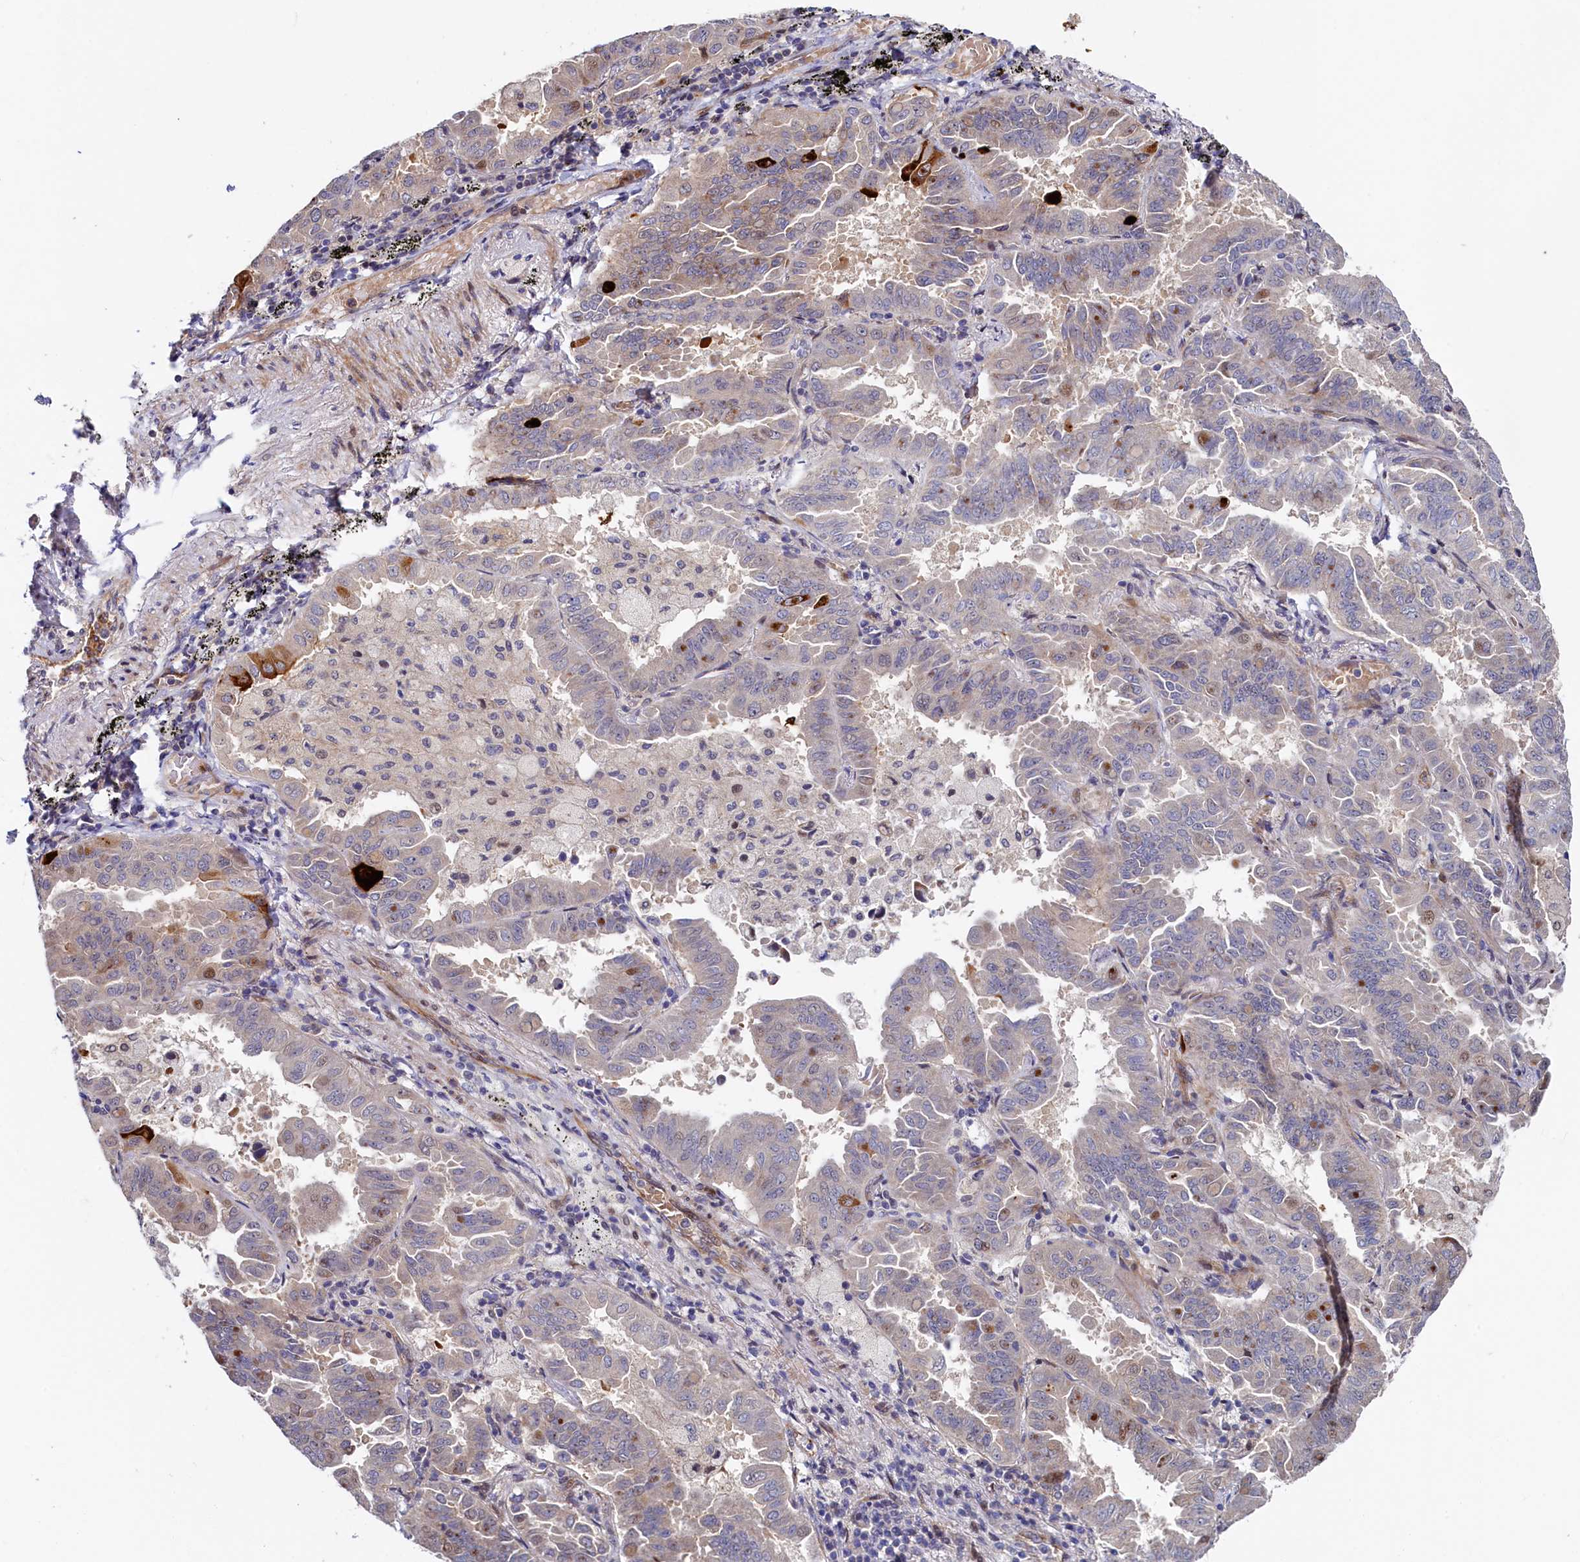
{"staining": {"intensity": "weak", "quantity": "<25%", "location": "nuclear"}, "tissue": "lung cancer", "cell_type": "Tumor cells", "image_type": "cancer", "snomed": [{"axis": "morphology", "description": "Adenocarcinoma, NOS"}, {"axis": "topography", "description": "Lung"}], "caption": "The histopathology image exhibits no staining of tumor cells in adenocarcinoma (lung). The staining was performed using DAB (3,3'-diaminobenzidine) to visualize the protein expression in brown, while the nuclei were stained in blue with hematoxylin (Magnification: 20x).", "gene": "PIK3C3", "patient": {"sex": "male", "age": 64}}